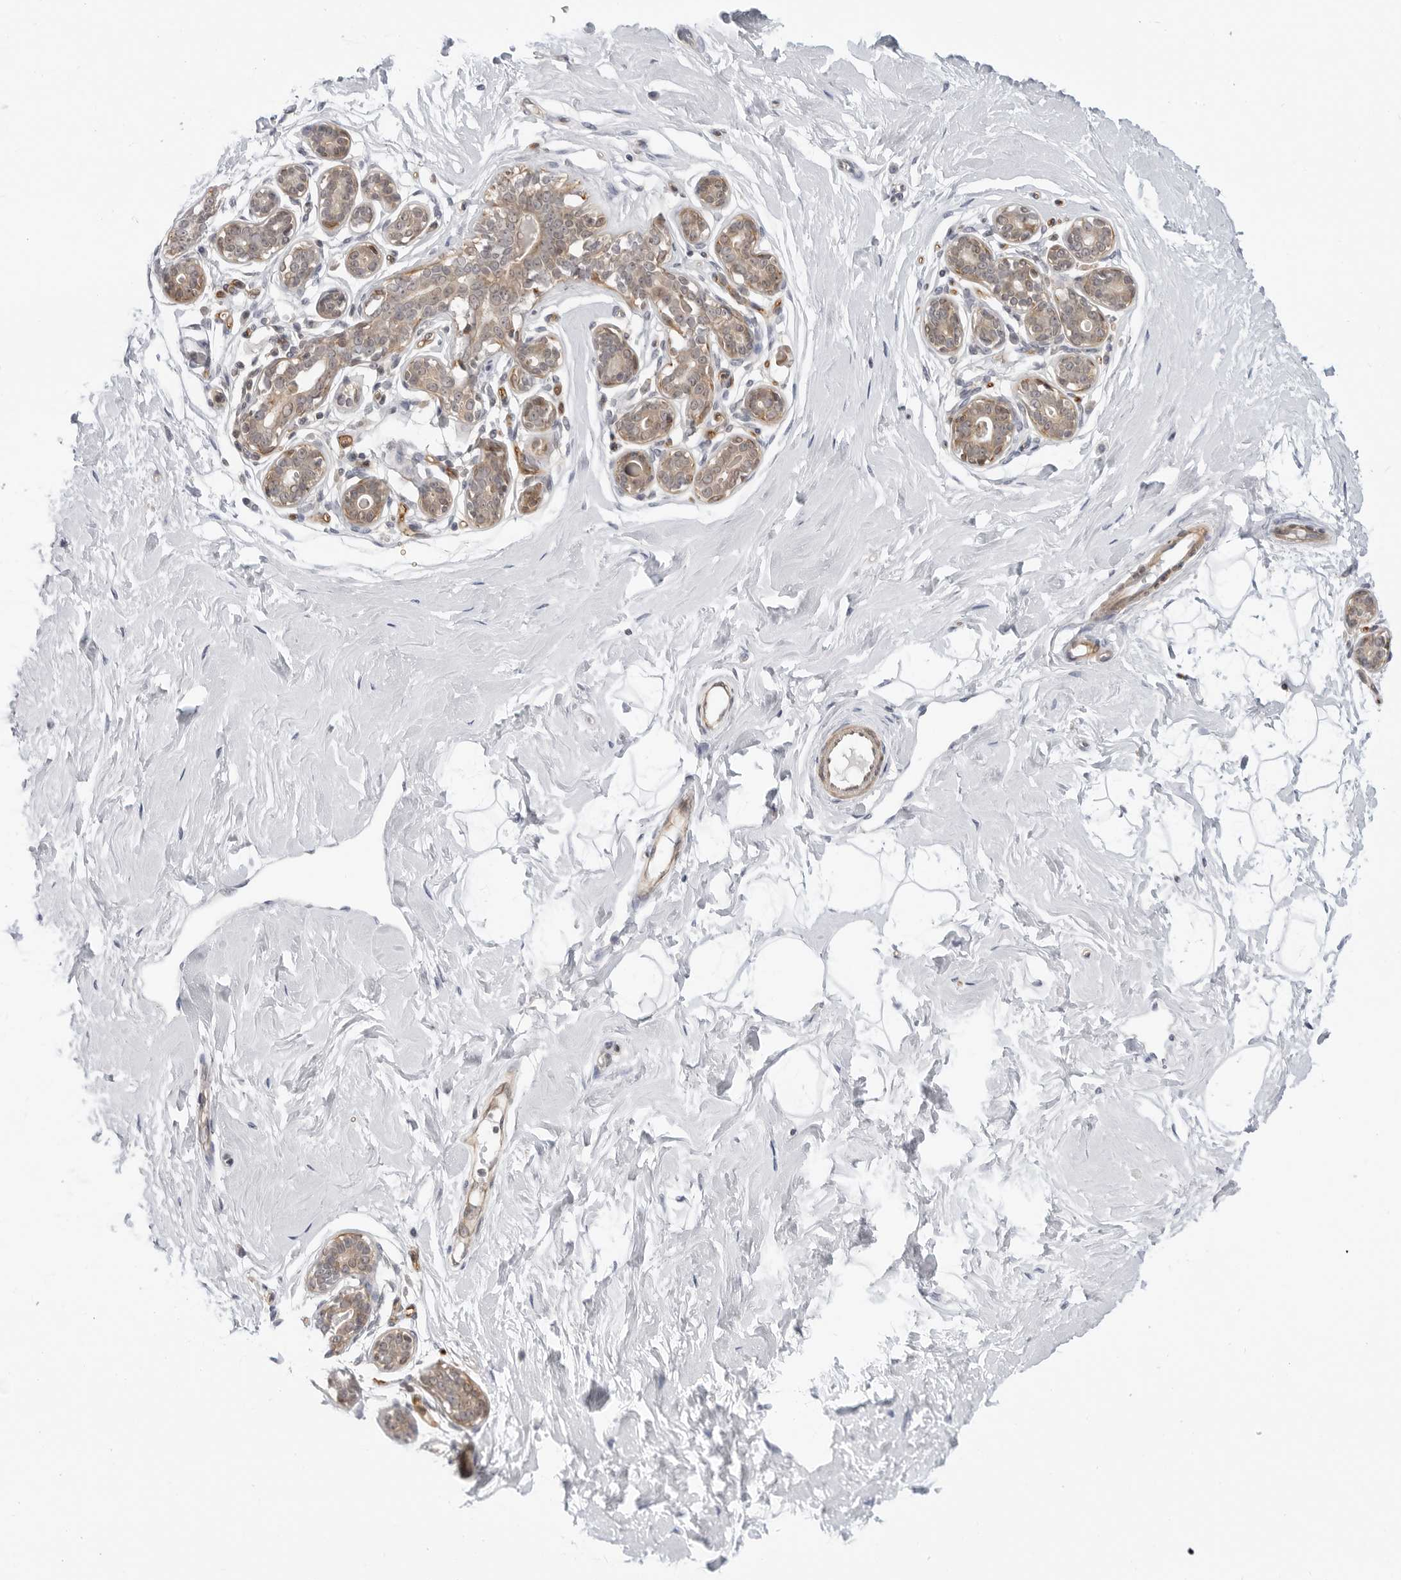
{"staining": {"intensity": "negative", "quantity": "none", "location": "none"}, "tissue": "breast", "cell_type": "Adipocytes", "image_type": "normal", "snomed": [{"axis": "morphology", "description": "Normal tissue, NOS"}, {"axis": "morphology", "description": "Adenoma, NOS"}, {"axis": "topography", "description": "Breast"}], "caption": "This is an immunohistochemistry (IHC) photomicrograph of unremarkable breast. There is no staining in adipocytes.", "gene": "STXBP3", "patient": {"sex": "female", "age": 23}}